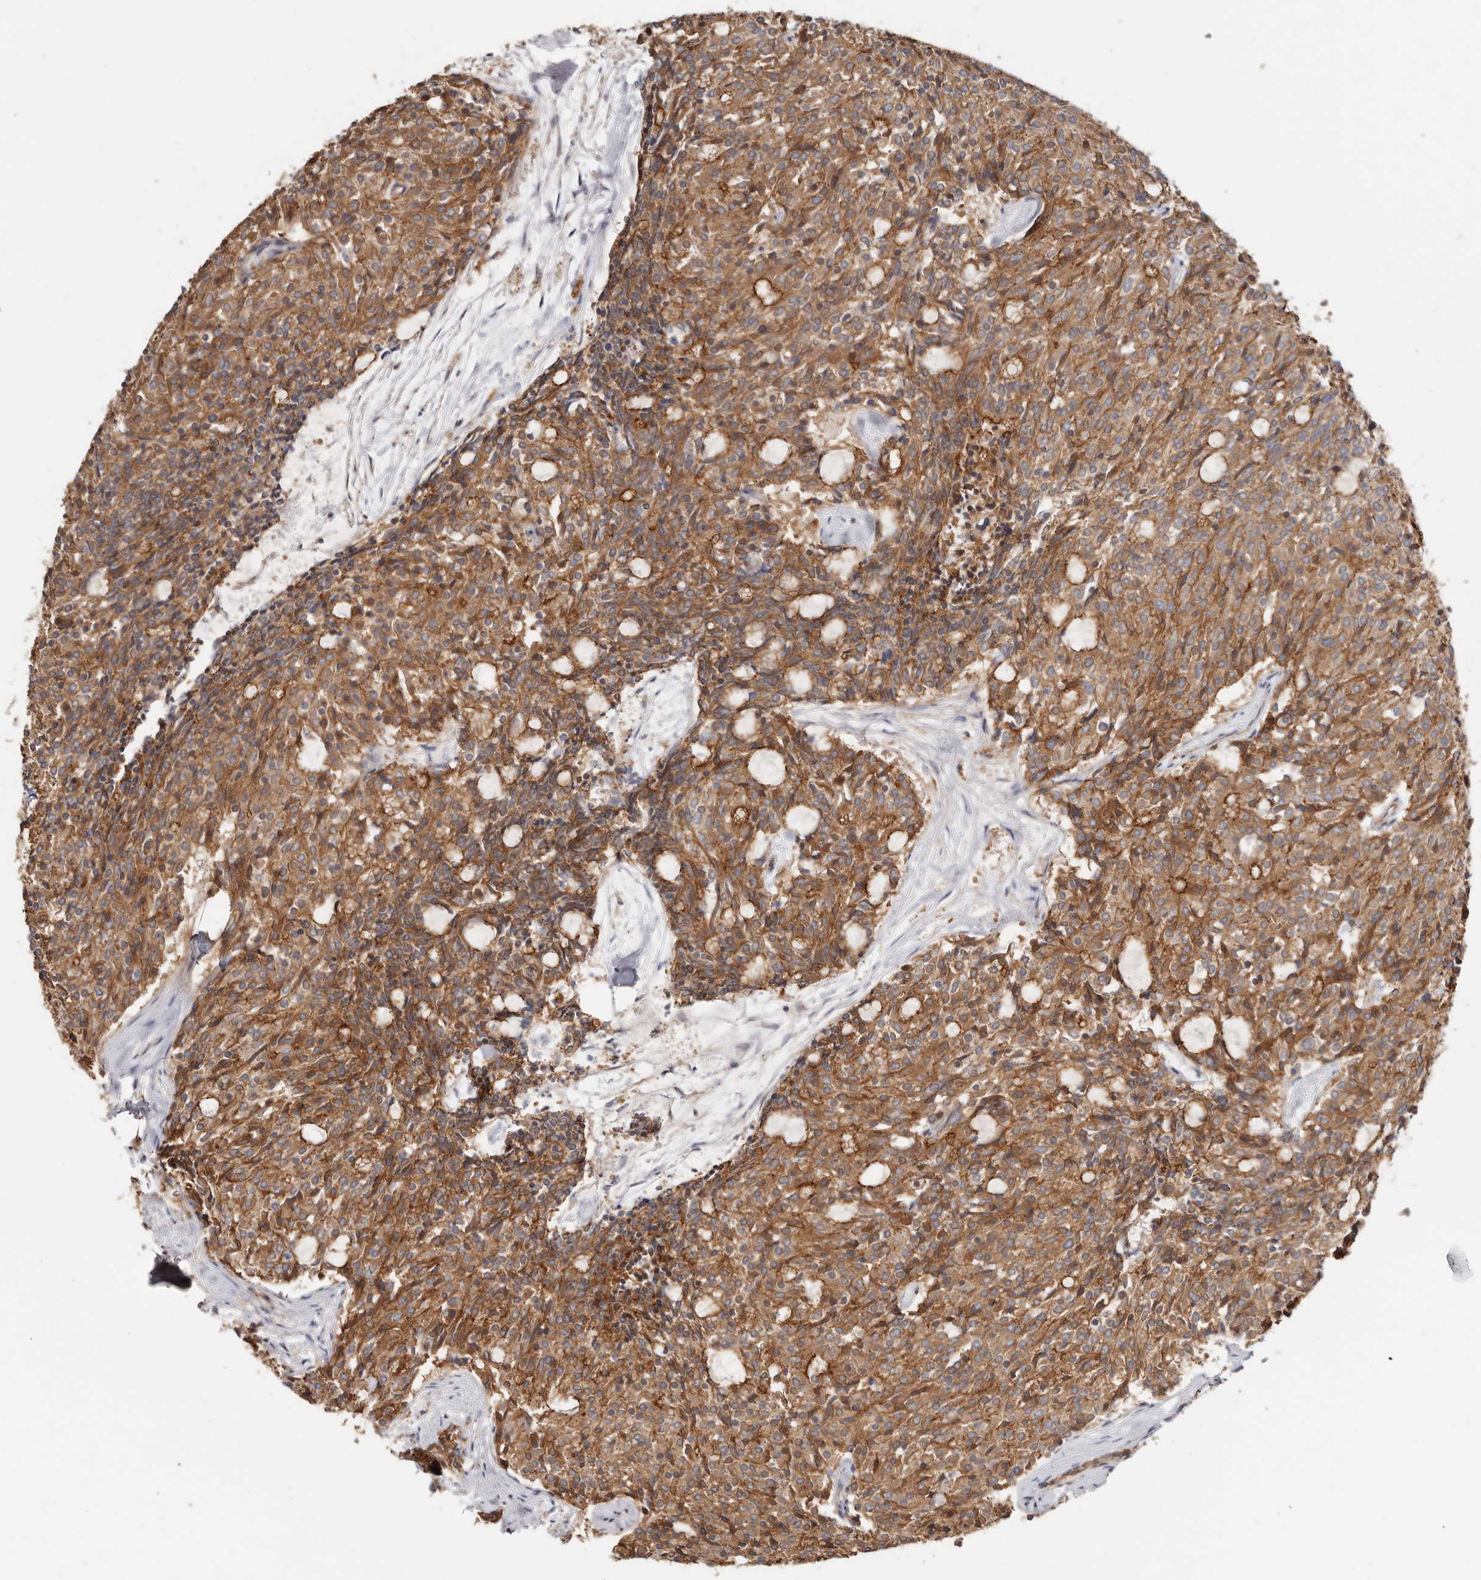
{"staining": {"intensity": "moderate", "quantity": ">75%", "location": "cytoplasmic/membranous"}, "tissue": "carcinoid", "cell_type": "Tumor cells", "image_type": "cancer", "snomed": [{"axis": "morphology", "description": "Carcinoid, malignant, NOS"}, {"axis": "topography", "description": "Pancreas"}], "caption": "Tumor cells reveal moderate cytoplasmic/membranous expression in approximately >75% of cells in malignant carcinoid.", "gene": "CTNNB1", "patient": {"sex": "female", "age": 54}}